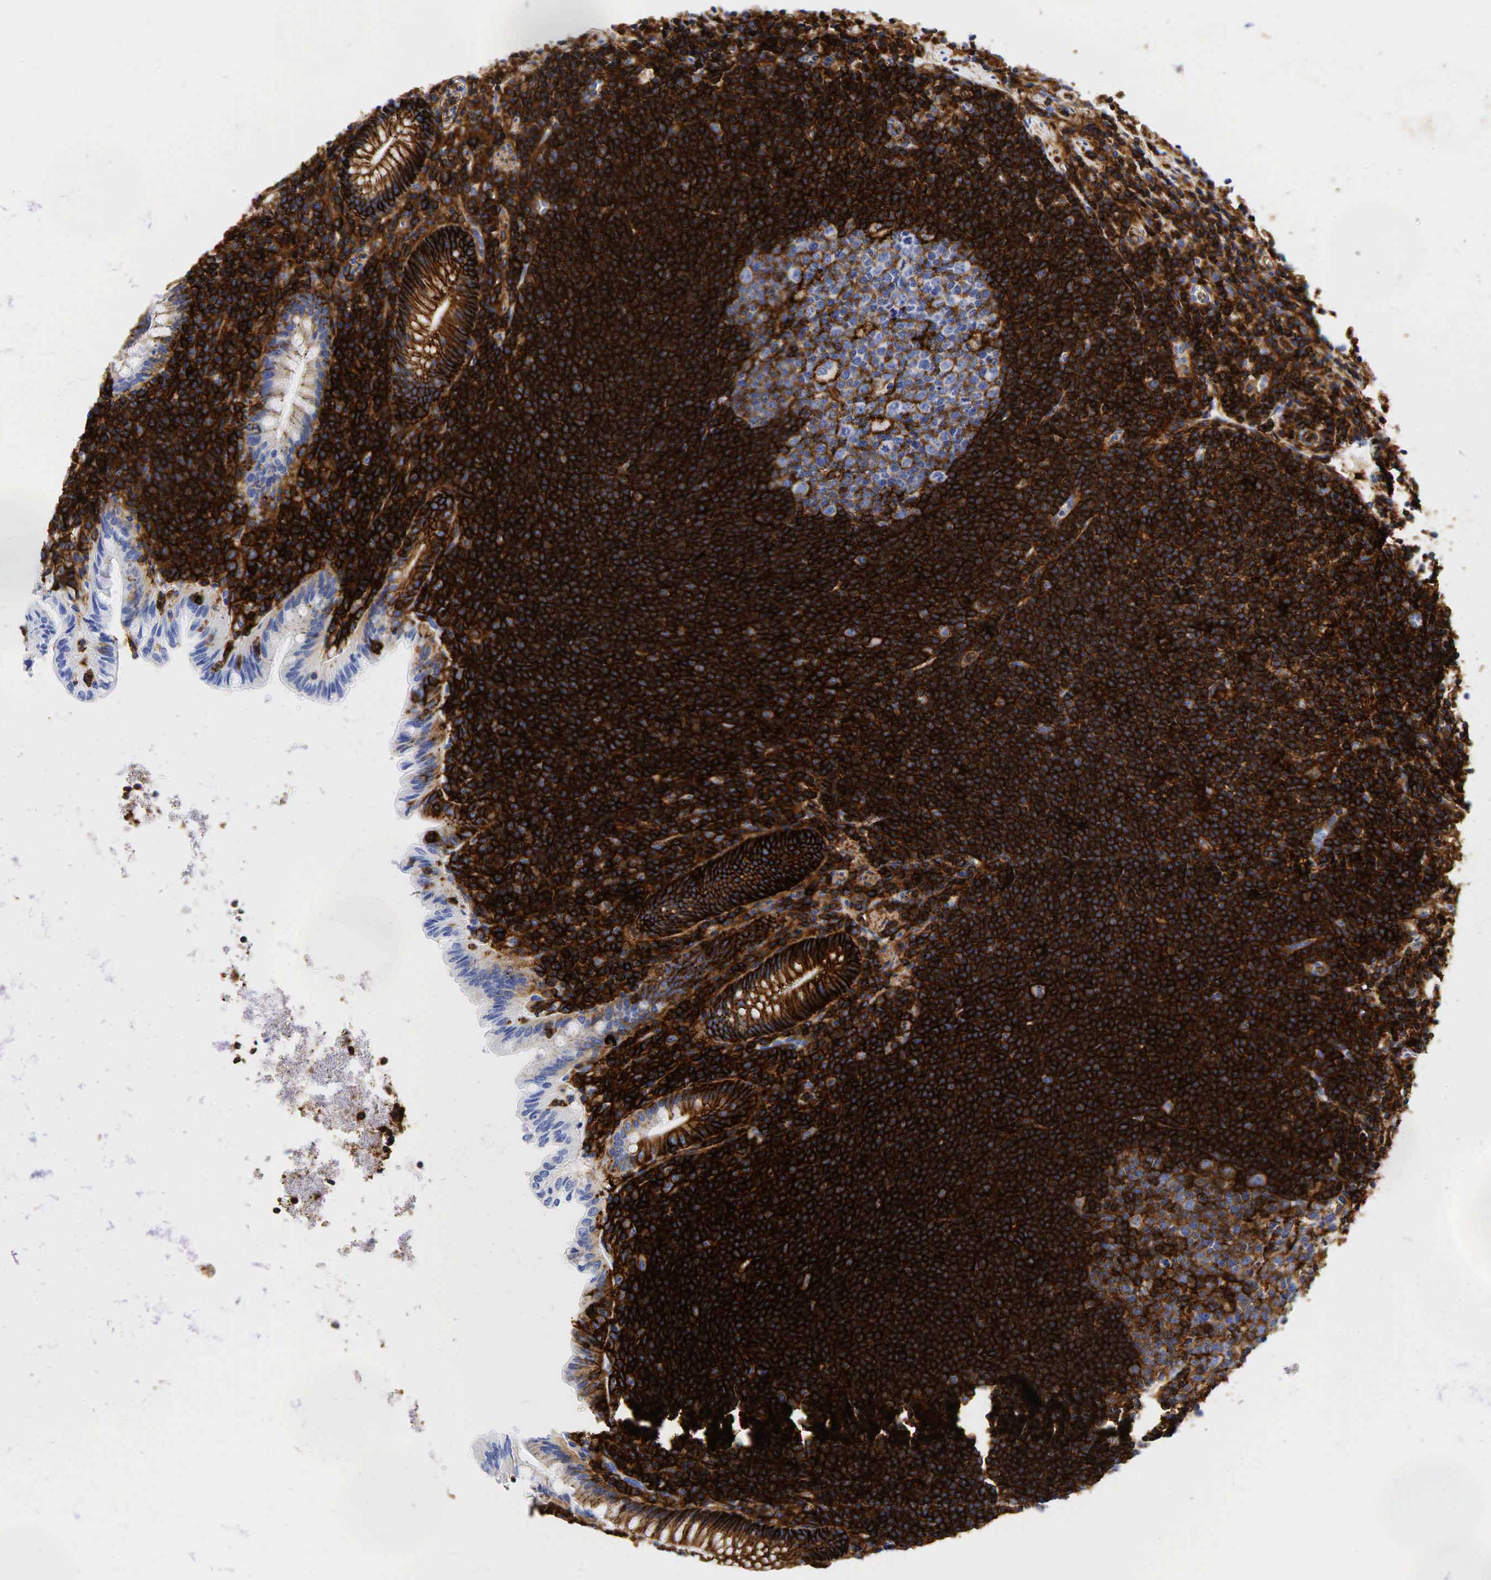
{"staining": {"intensity": "moderate", "quantity": "25%-75%", "location": "cytoplasmic/membranous"}, "tissue": "appendix", "cell_type": "Glandular cells", "image_type": "normal", "snomed": [{"axis": "morphology", "description": "Normal tissue, NOS"}, {"axis": "topography", "description": "Appendix"}], "caption": "Immunohistochemistry of normal appendix demonstrates medium levels of moderate cytoplasmic/membranous positivity in approximately 25%-75% of glandular cells.", "gene": "CD44", "patient": {"sex": "male", "age": 41}}